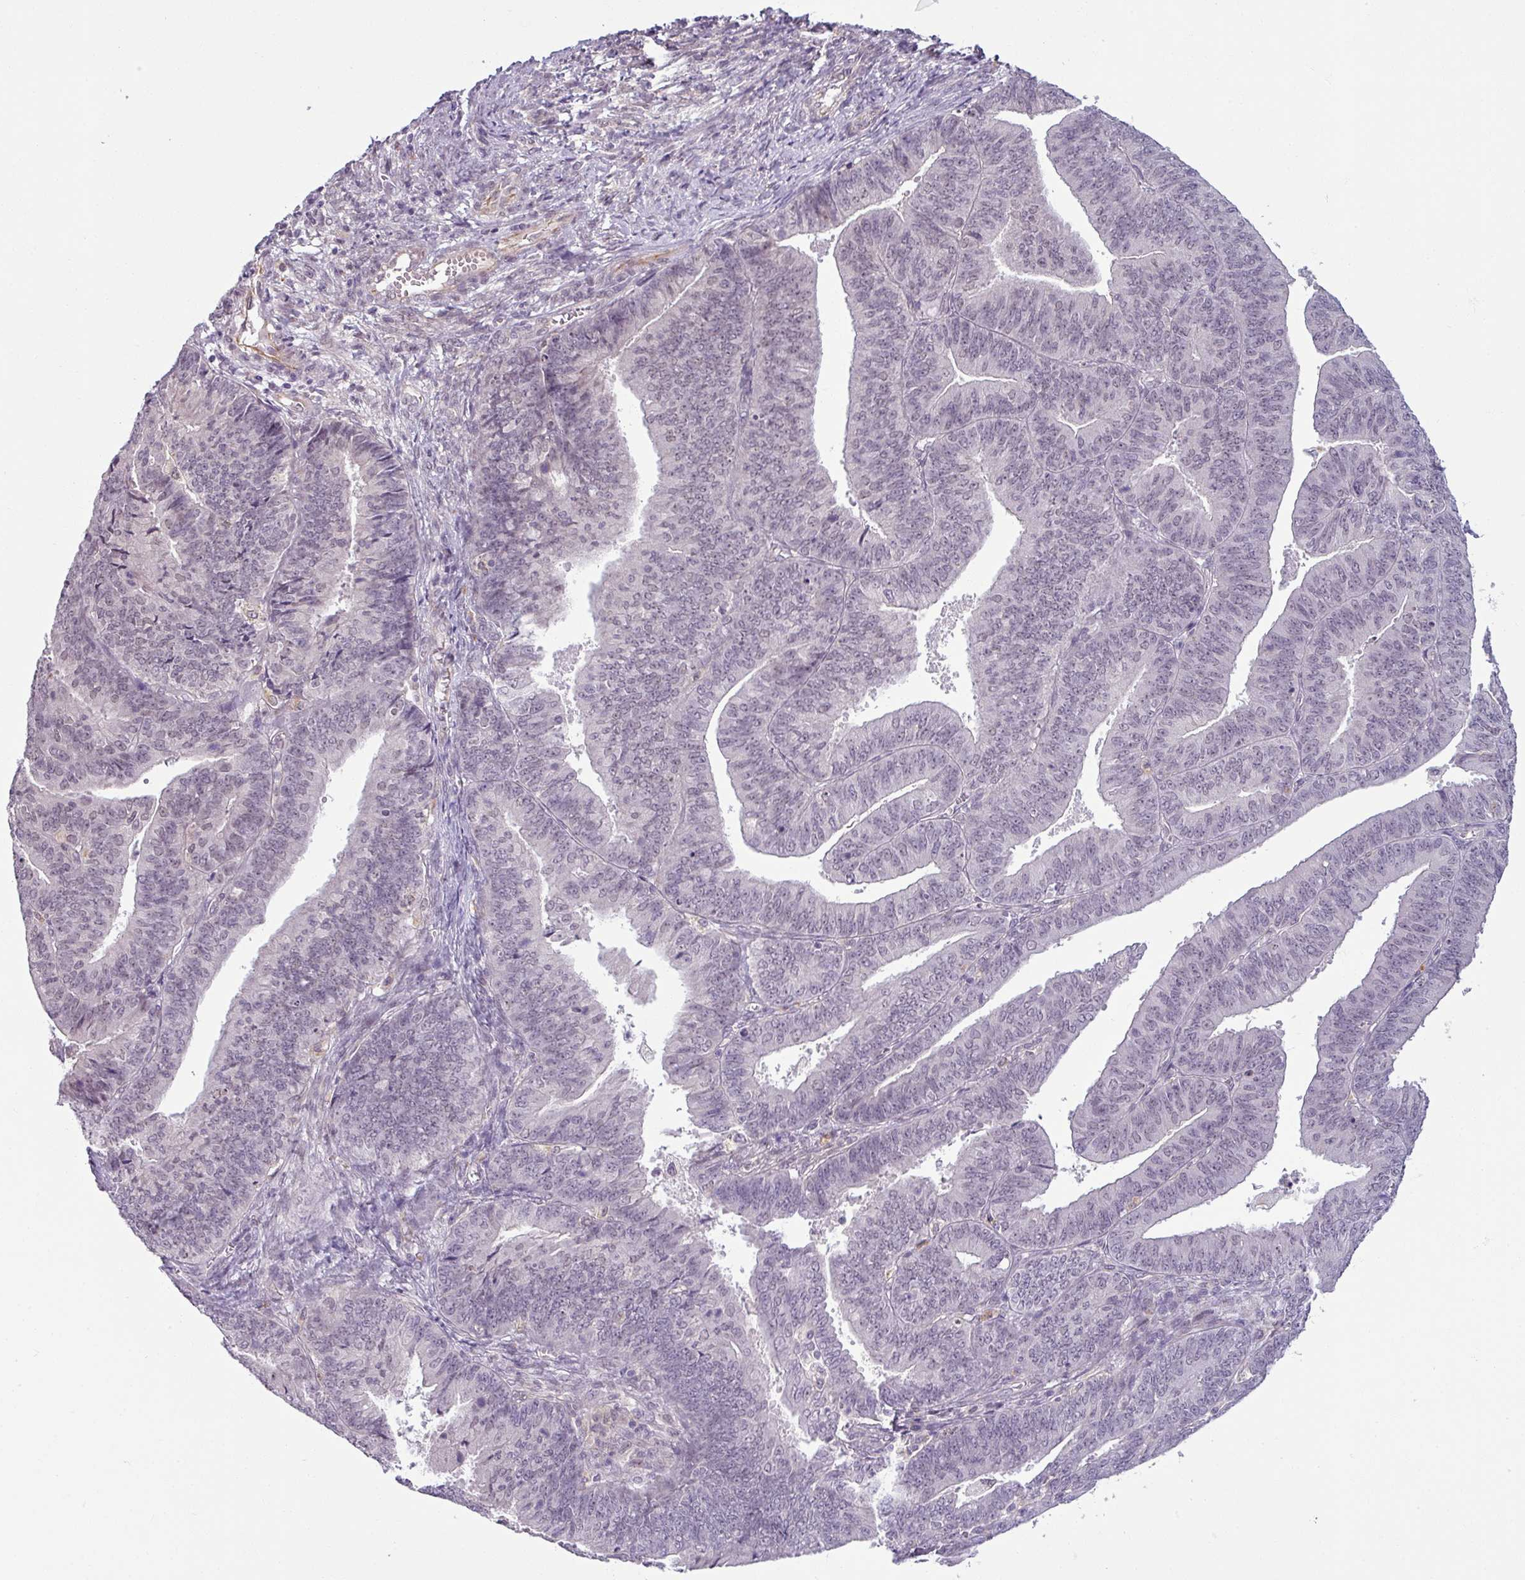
{"staining": {"intensity": "weak", "quantity": "<25%", "location": "nuclear"}, "tissue": "endometrial cancer", "cell_type": "Tumor cells", "image_type": "cancer", "snomed": [{"axis": "morphology", "description": "Adenocarcinoma, NOS"}, {"axis": "topography", "description": "Endometrium"}], "caption": "DAB immunohistochemical staining of human endometrial cancer demonstrates no significant staining in tumor cells.", "gene": "UVSSA", "patient": {"sex": "female", "age": 73}}